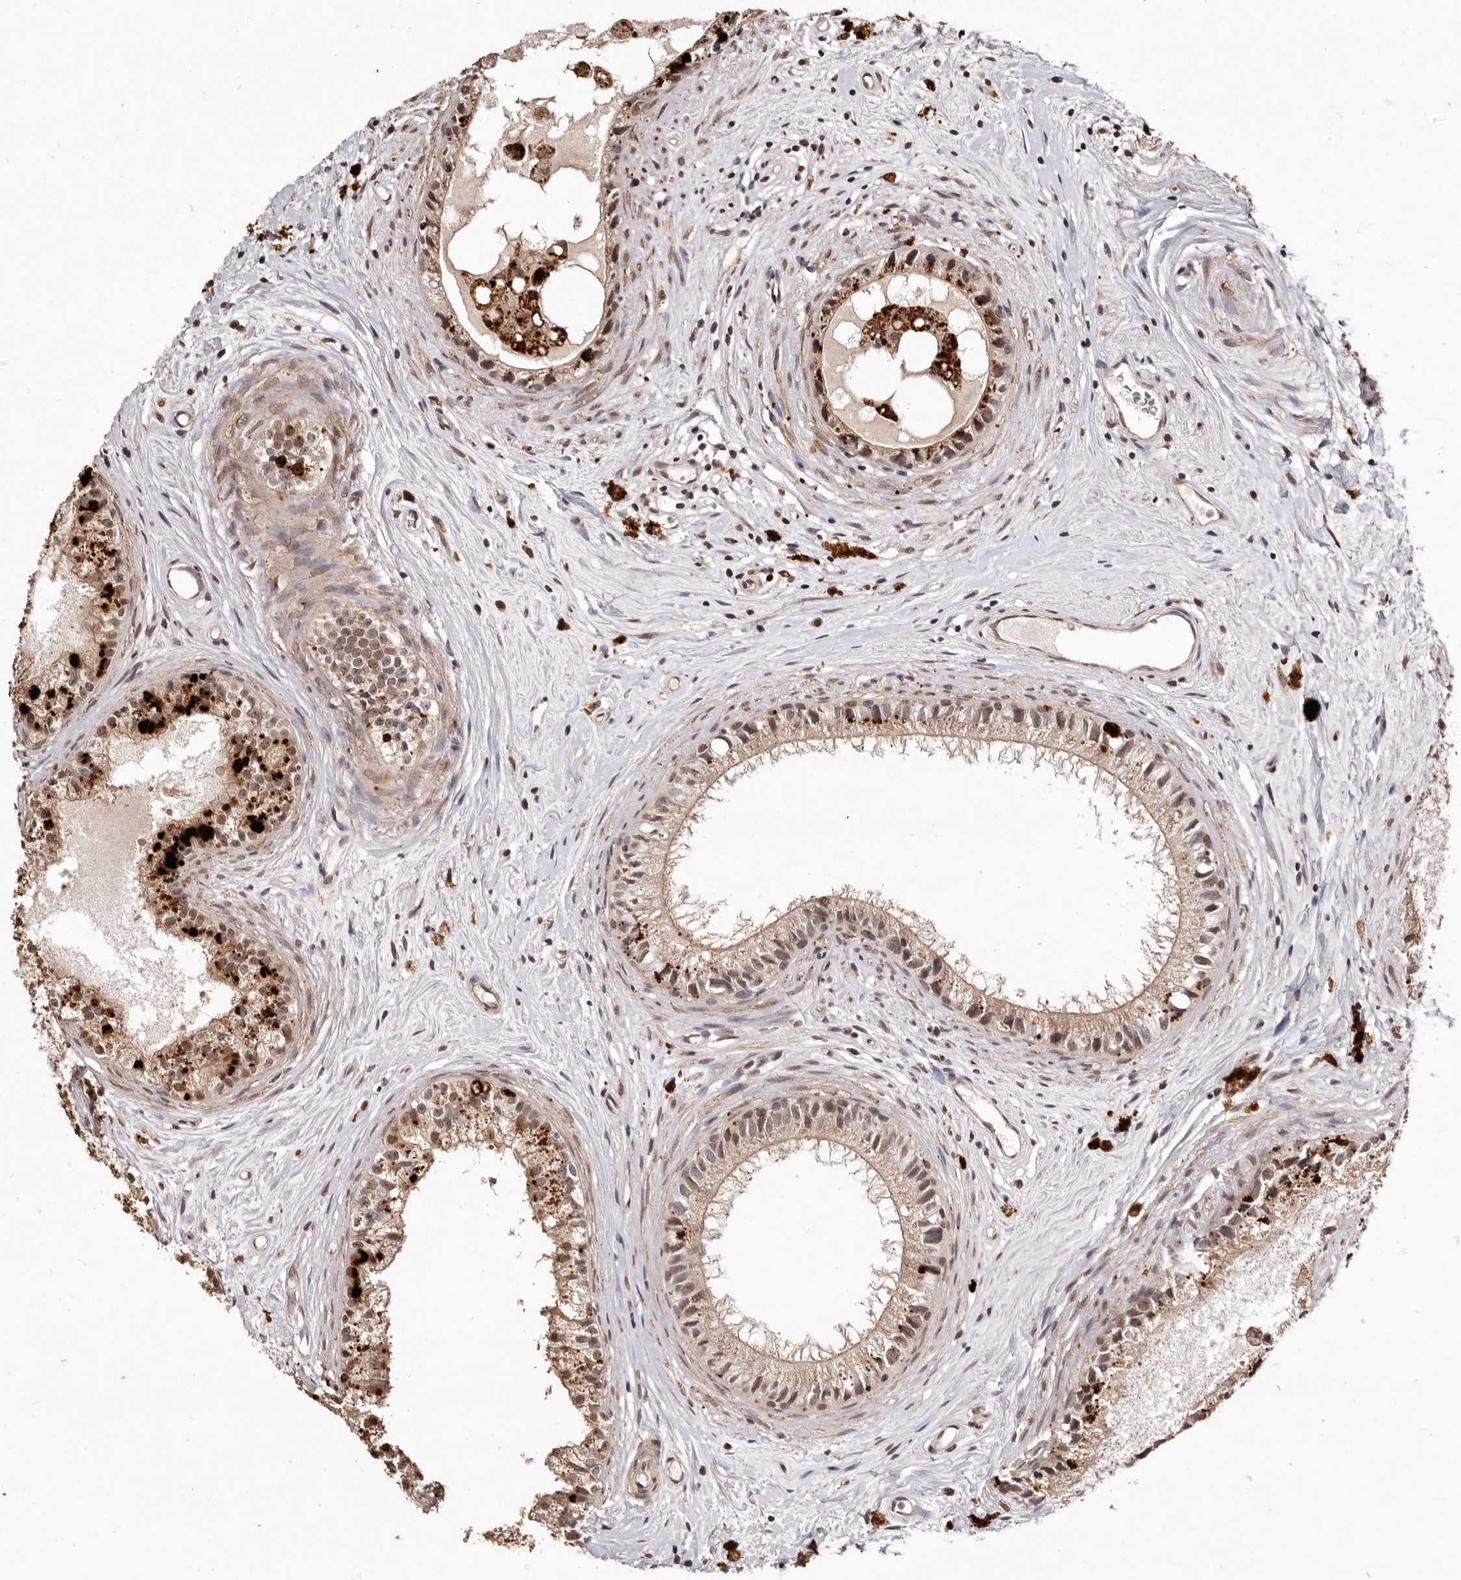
{"staining": {"intensity": "strong", "quantity": "<25%", "location": "cytoplasmic/membranous,nuclear"}, "tissue": "epididymis", "cell_type": "Glandular cells", "image_type": "normal", "snomed": [{"axis": "morphology", "description": "Normal tissue, NOS"}, {"axis": "topography", "description": "Epididymis"}], "caption": "About <25% of glandular cells in benign epididymis reveal strong cytoplasmic/membranous,nuclear protein staining as visualized by brown immunohistochemical staining.", "gene": "NOTCH1", "patient": {"sex": "male", "age": 80}}